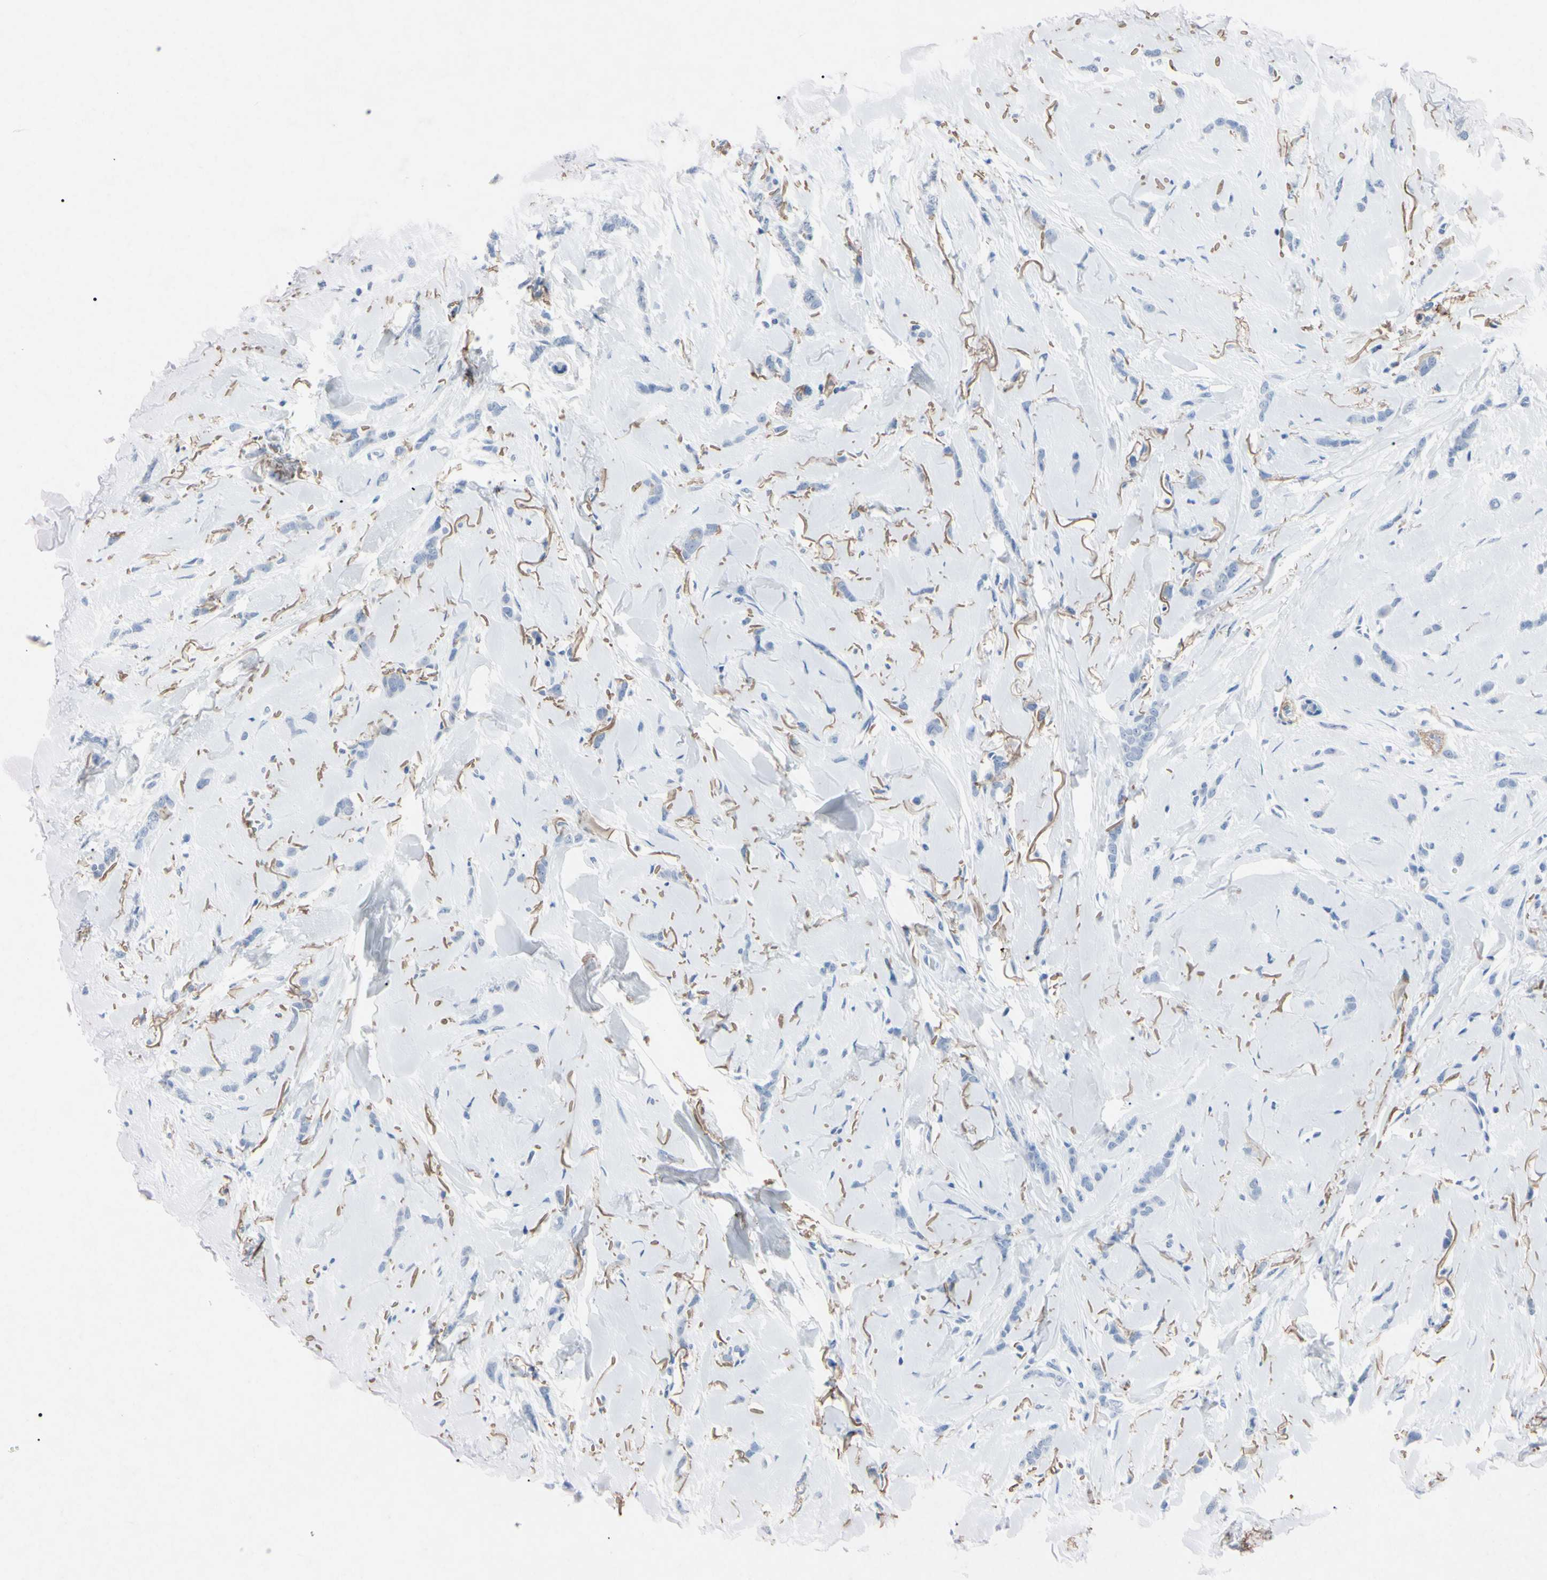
{"staining": {"intensity": "negative", "quantity": "none", "location": "none"}, "tissue": "breast cancer", "cell_type": "Tumor cells", "image_type": "cancer", "snomed": [{"axis": "morphology", "description": "Lobular carcinoma"}, {"axis": "topography", "description": "Skin"}, {"axis": "topography", "description": "Breast"}], "caption": "The IHC histopathology image has no significant expression in tumor cells of breast cancer tissue.", "gene": "ELN", "patient": {"sex": "female", "age": 46}}